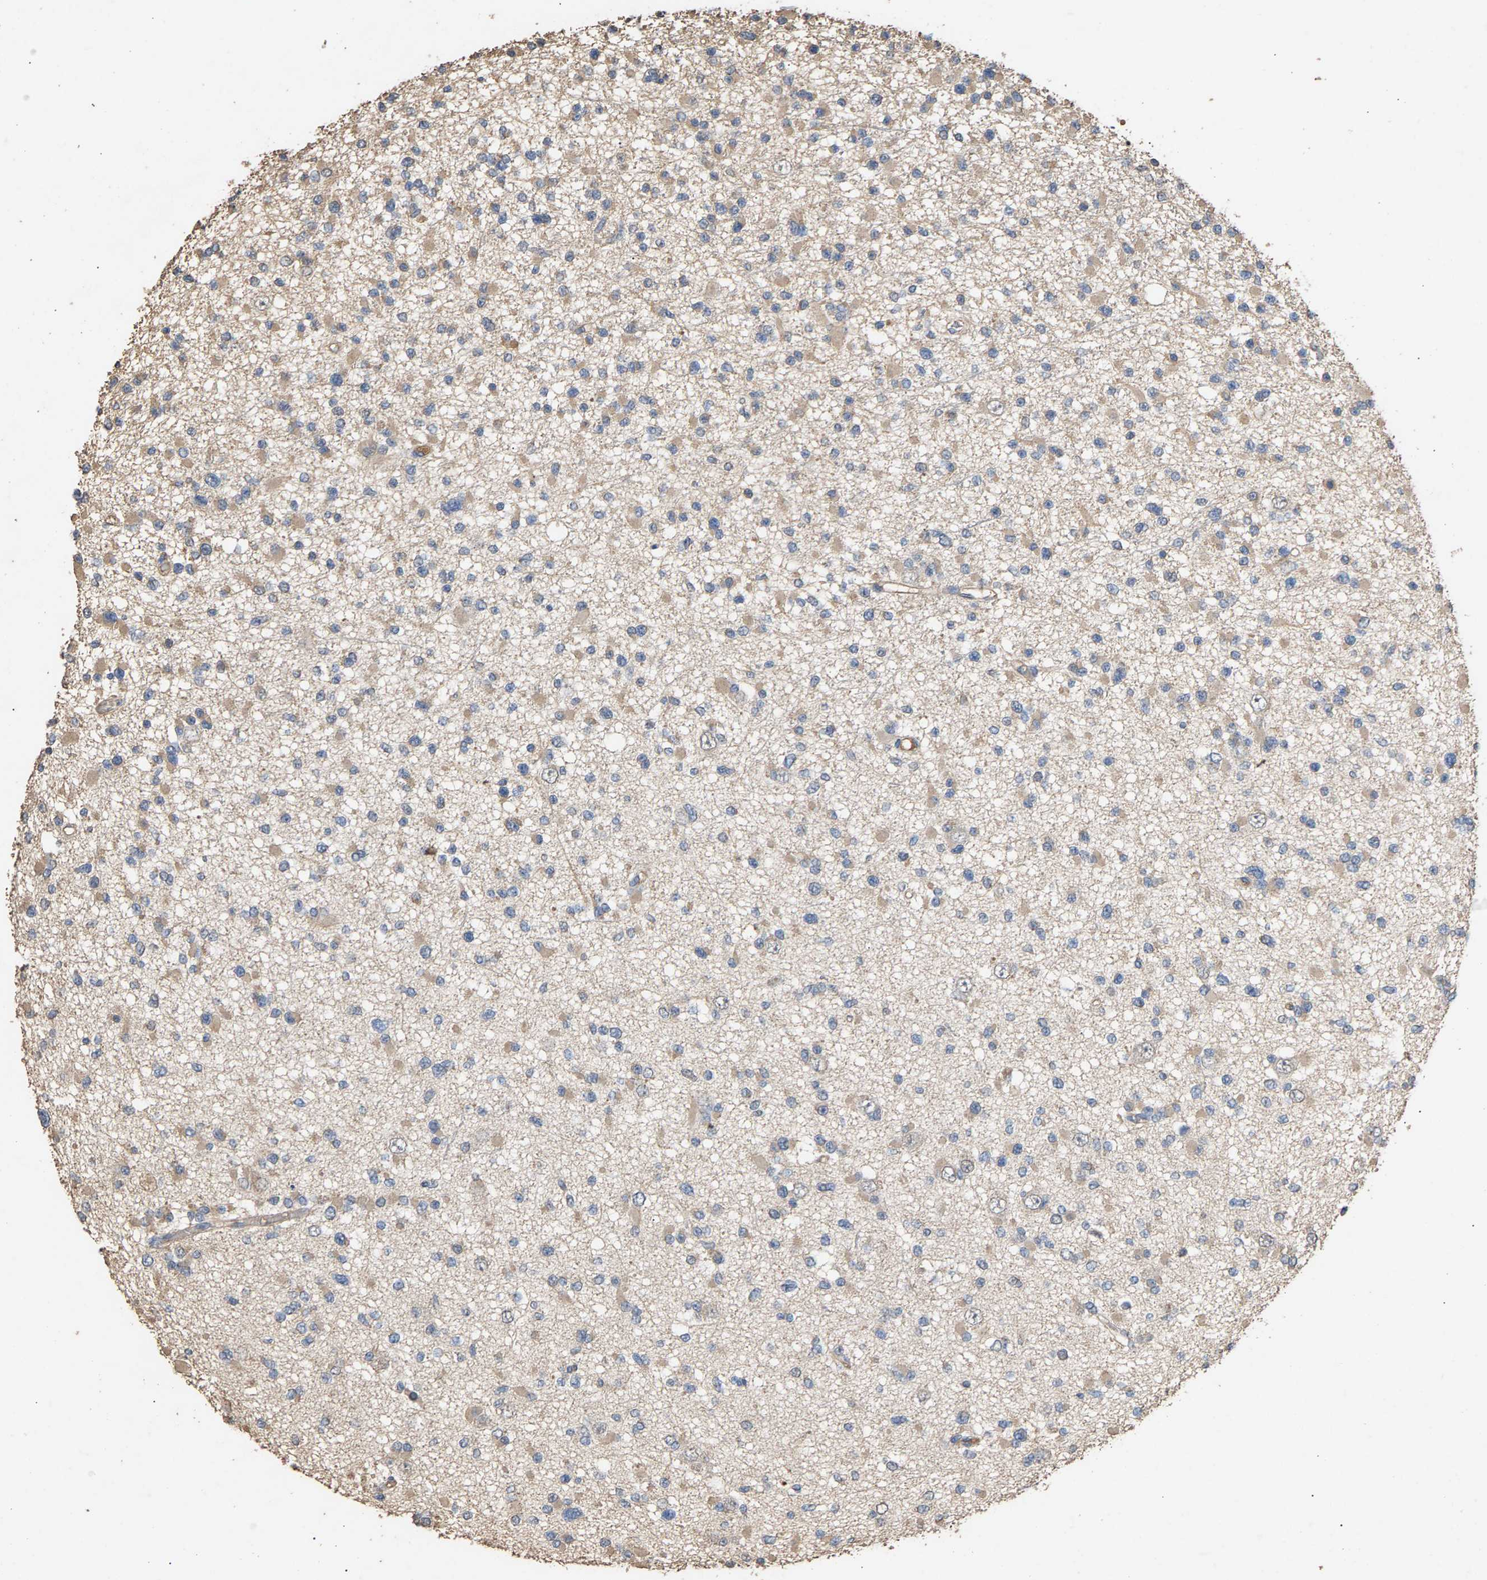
{"staining": {"intensity": "weak", "quantity": "<25%", "location": "cytoplasmic/membranous"}, "tissue": "glioma", "cell_type": "Tumor cells", "image_type": "cancer", "snomed": [{"axis": "morphology", "description": "Glioma, malignant, Low grade"}, {"axis": "topography", "description": "Brain"}], "caption": "Tumor cells are negative for brown protein staining in malignant glioma (low-grade).", "gene": "HTRA3", "patient": {"sex": "female", "age": 22}}